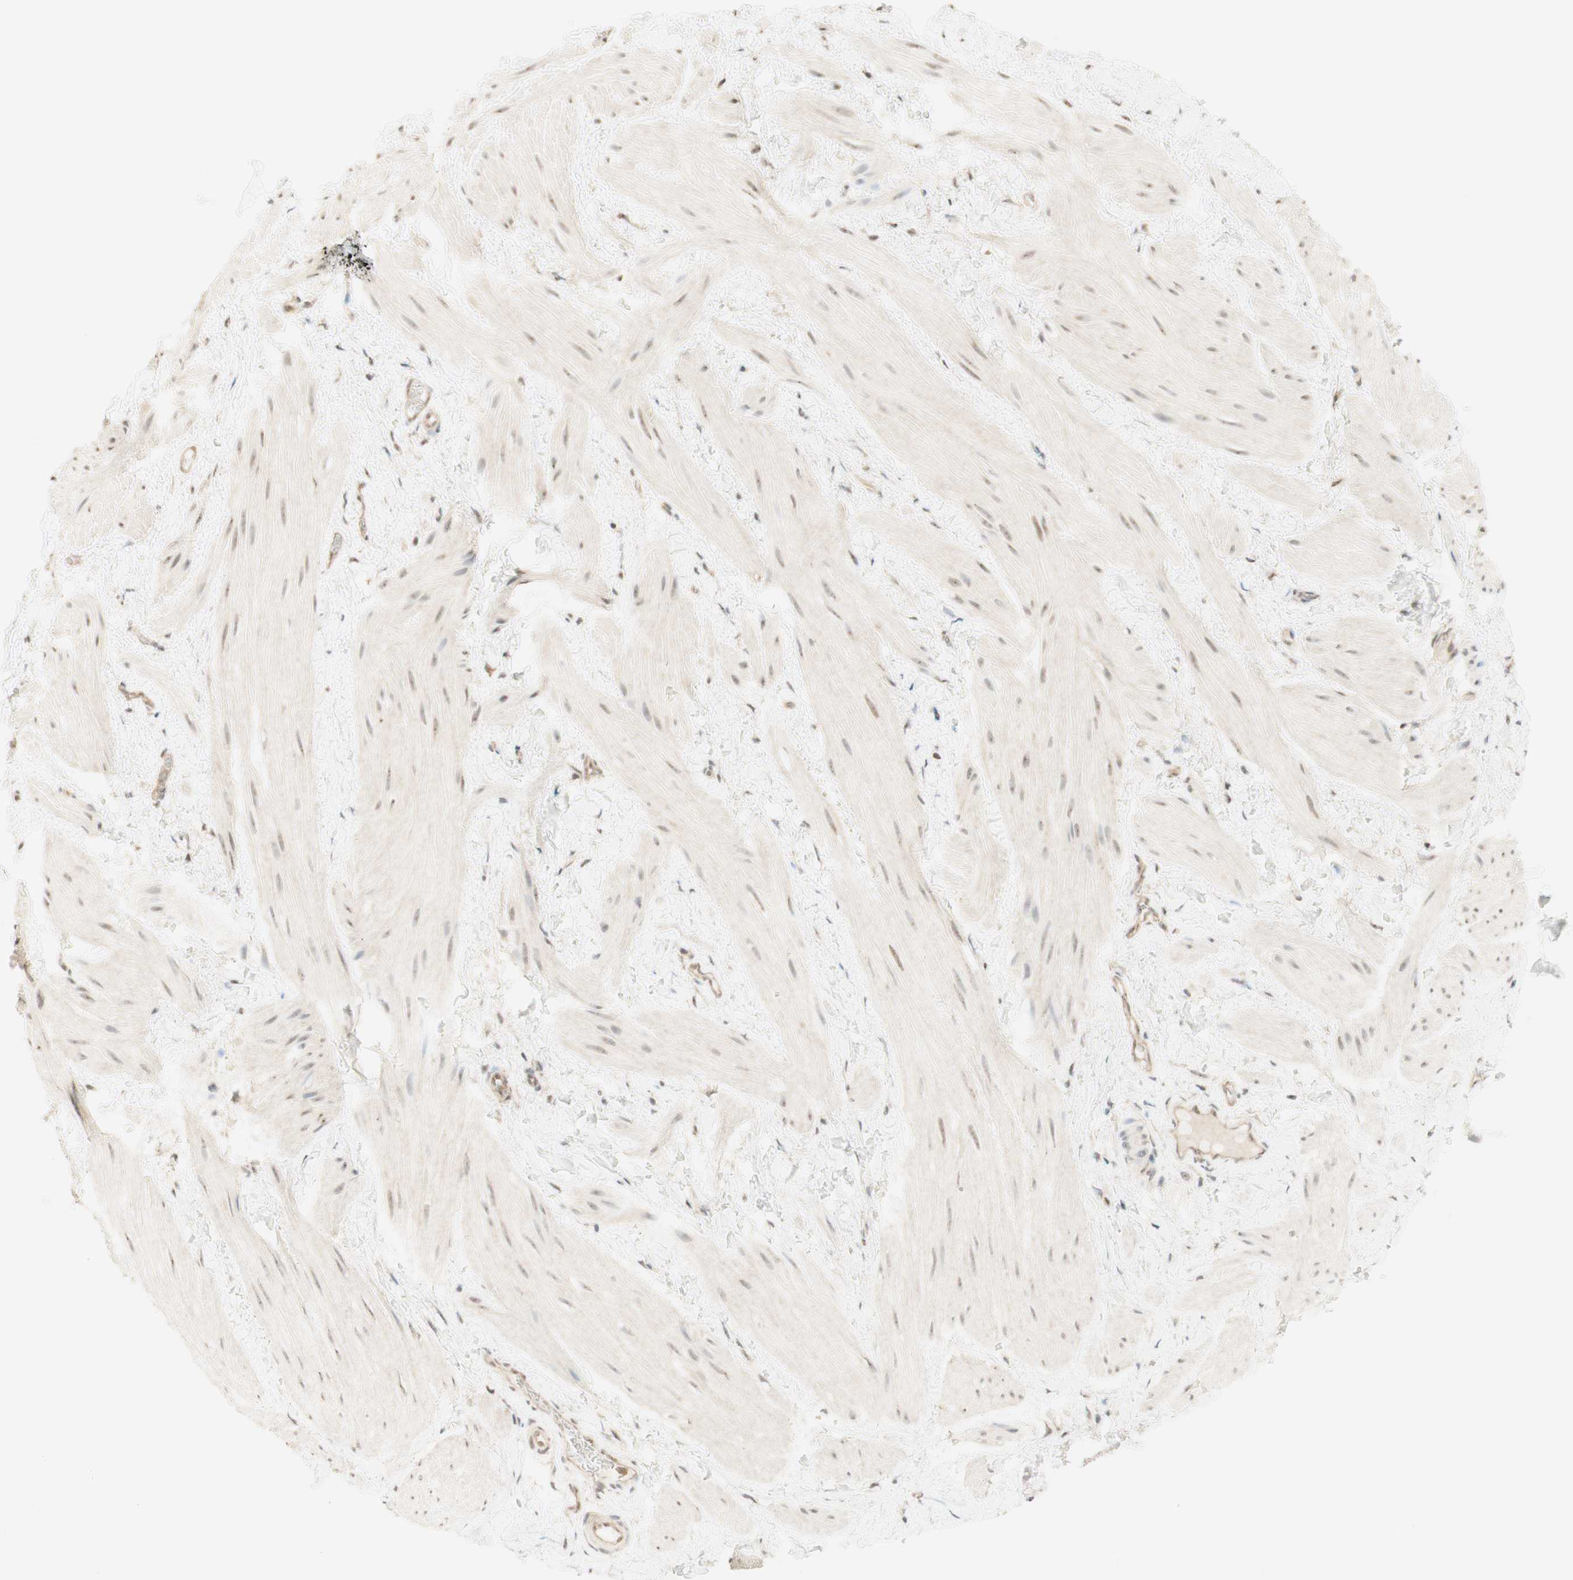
{"staining": {"intensity": "weak", "quantity": "<25%", "location": "cytoplasmic/membranous,nuclear"}, "tissue": "smooth muscle", "cell_type": "Smooth muscle cells", "image_type": "normal", "snomed": [{"axis": "morphology", "description": "Normal tissue, NOS"}, {"axis": "topography", "description": "Smooth muscle"}], "caption": "IHC micrograph of unremarkable smooth muscle: smooth muscle stained with DAB reveals no significant protein expression in smooth muscle cells.", "gene": "SPINT2", "patient": {"sex": "male", "age": 16}}